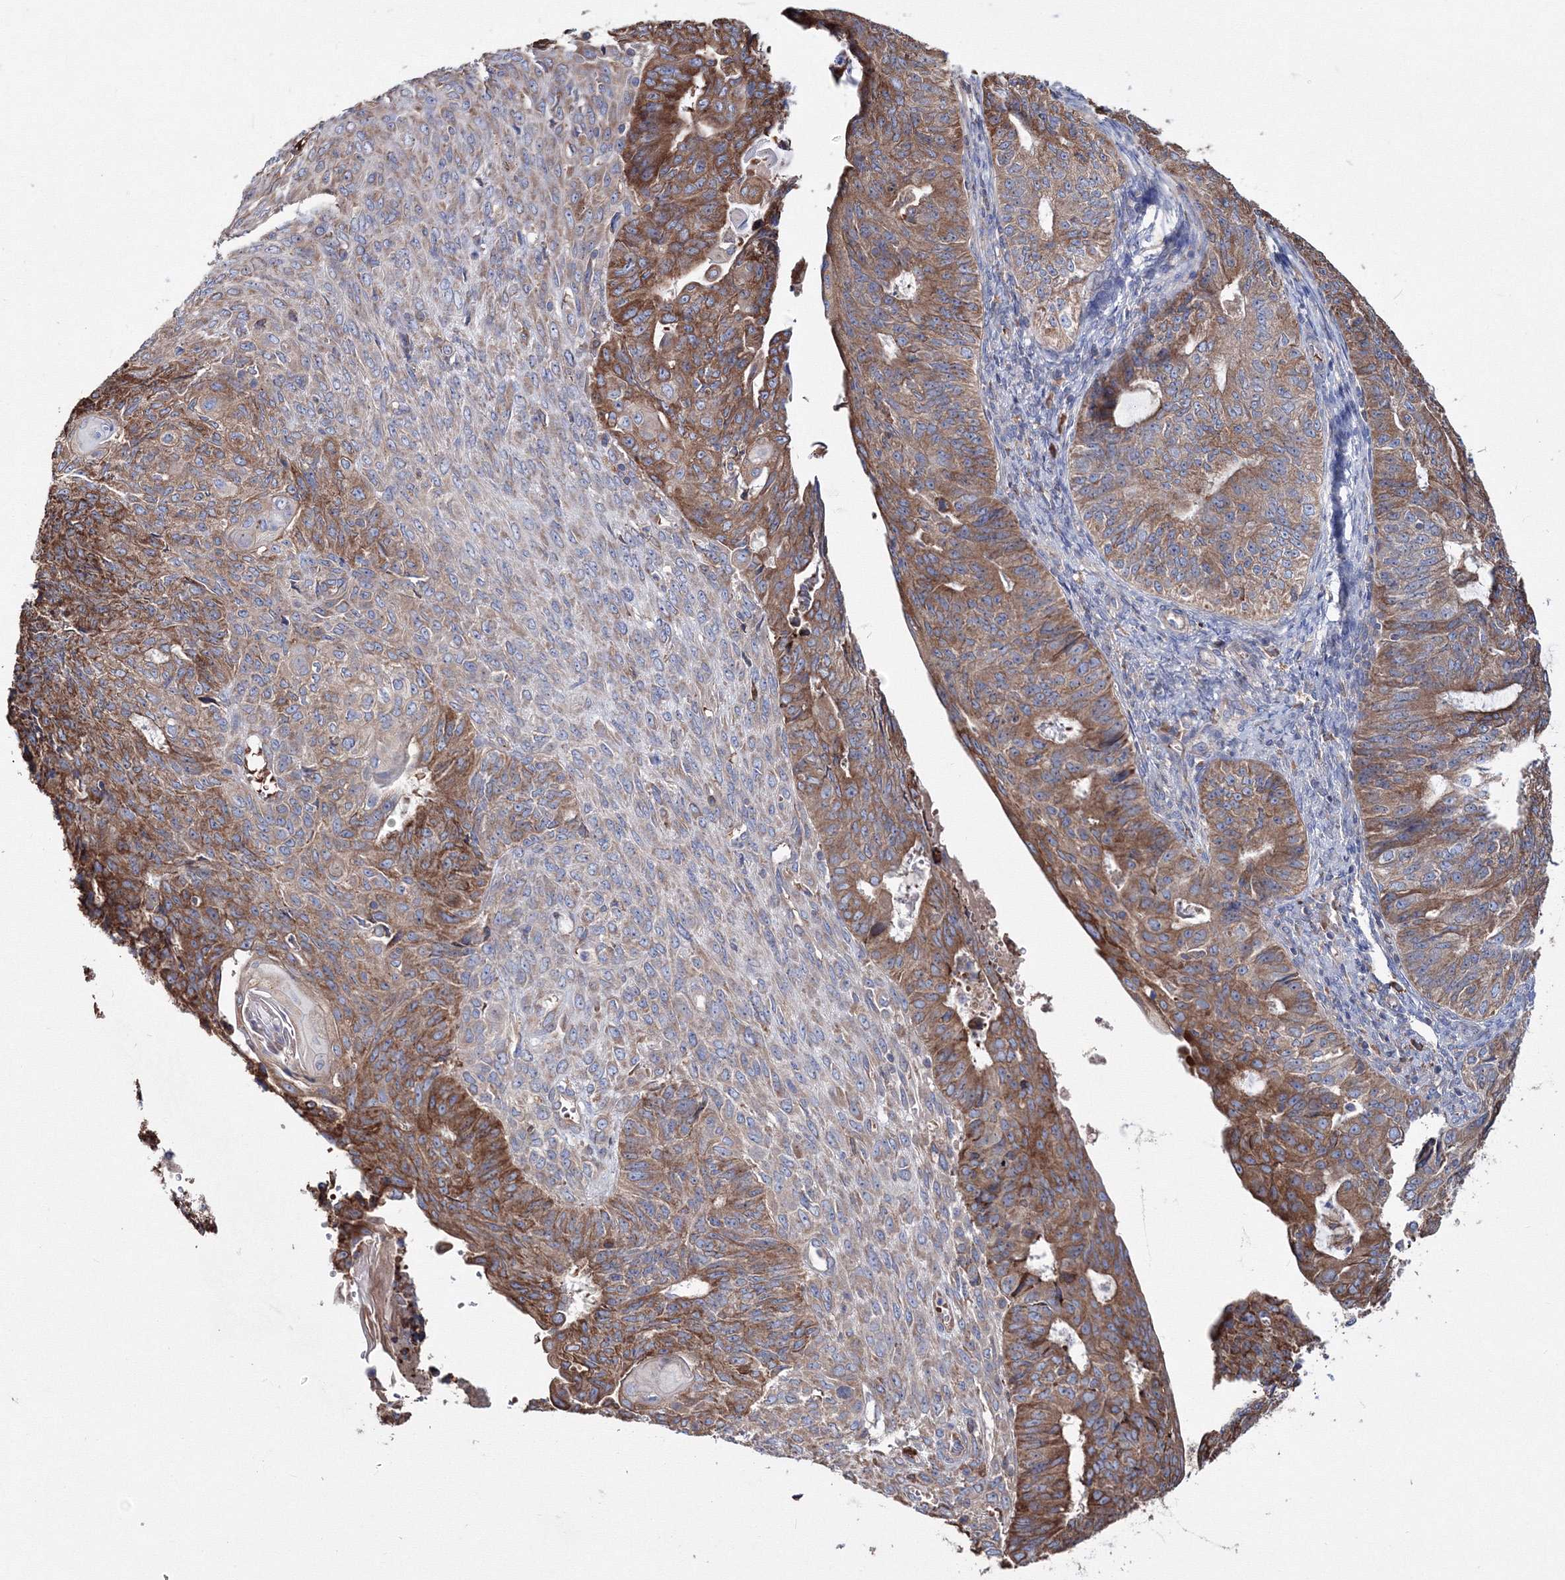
{"staining": {"intensity": "strong", "quantity": ">75%", "location": "cytoplasmic/membranous"}, "tissue": "endometrial cancer", "cell_type": "Tumor cells", "image_type": "cancer", "snomed": [{"axis": "morphology", "description": "Adenocarcinoma, NOS"}, {"axis": "topography", "description": "Endometrium"}], "caption": "High-magnification brightfield microscopy of endometrial adenocarcinoma stained with DAB (brown) and counterstained with hematoxylin (blue). tumor cells exhibit strong cytoplasmic/membranous expression is appreciated in about>75% of cells.", "gene": "VPS8", "patient": {"sex": "female", "age": 32}}